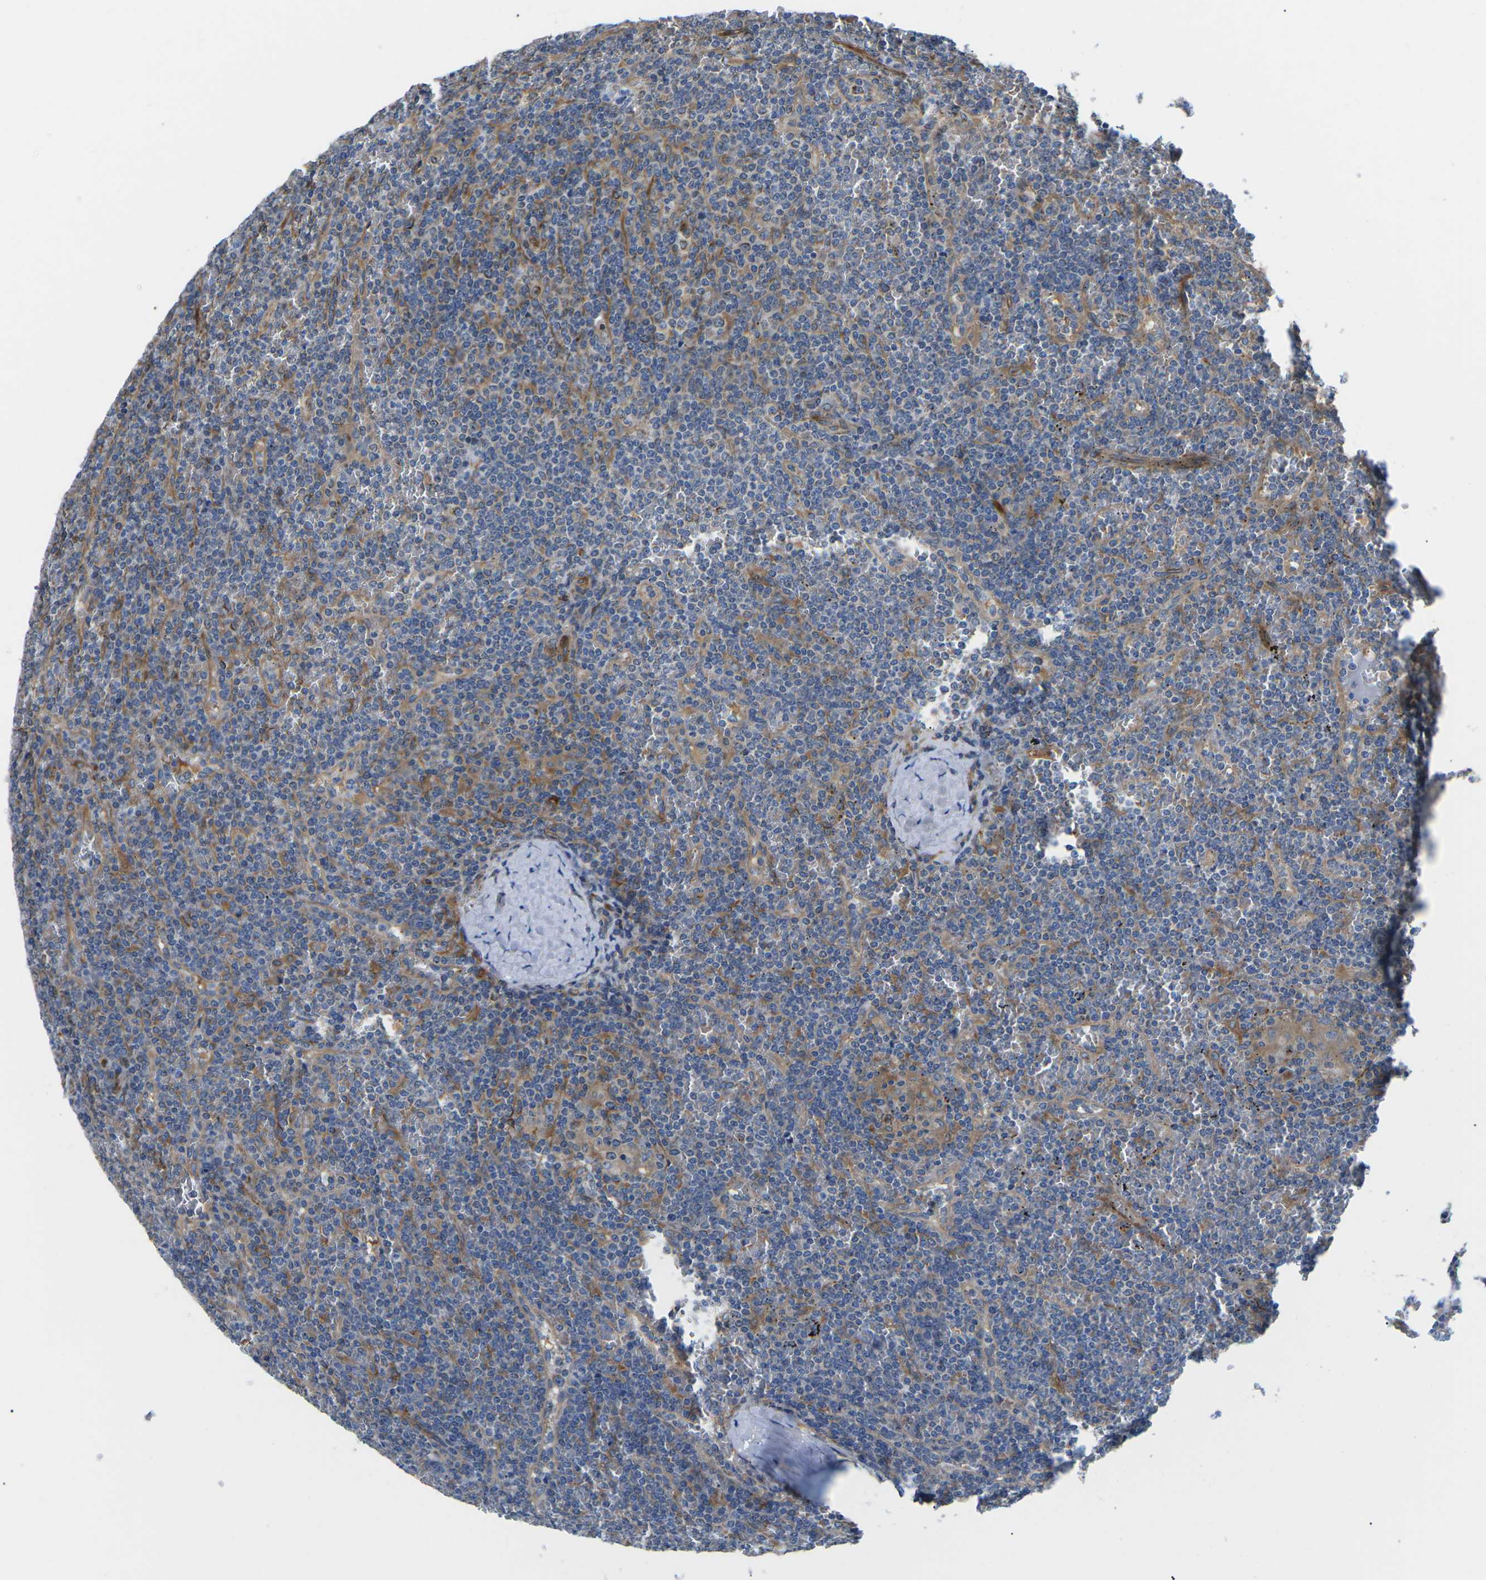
{"staining": {"intensity": "weak", "quantity": "<25%", "location": "cytoplasmic/membranous"}, "tissue": "lymphoma", "cell_type": "Tumor cells", "image_type": "cancer", "snomed": [{"axis": "morphology", "description": "Malignant lymphoma, non-Hodgkin's type, Low grade"}, {"axis": "topography", "description": "Spleen"}], "caption": "The image displays no significant positivity in tumor cells of lymphoma.", "gene": "TMEFF2", "patient": {"sex": "female", "age": 19}}